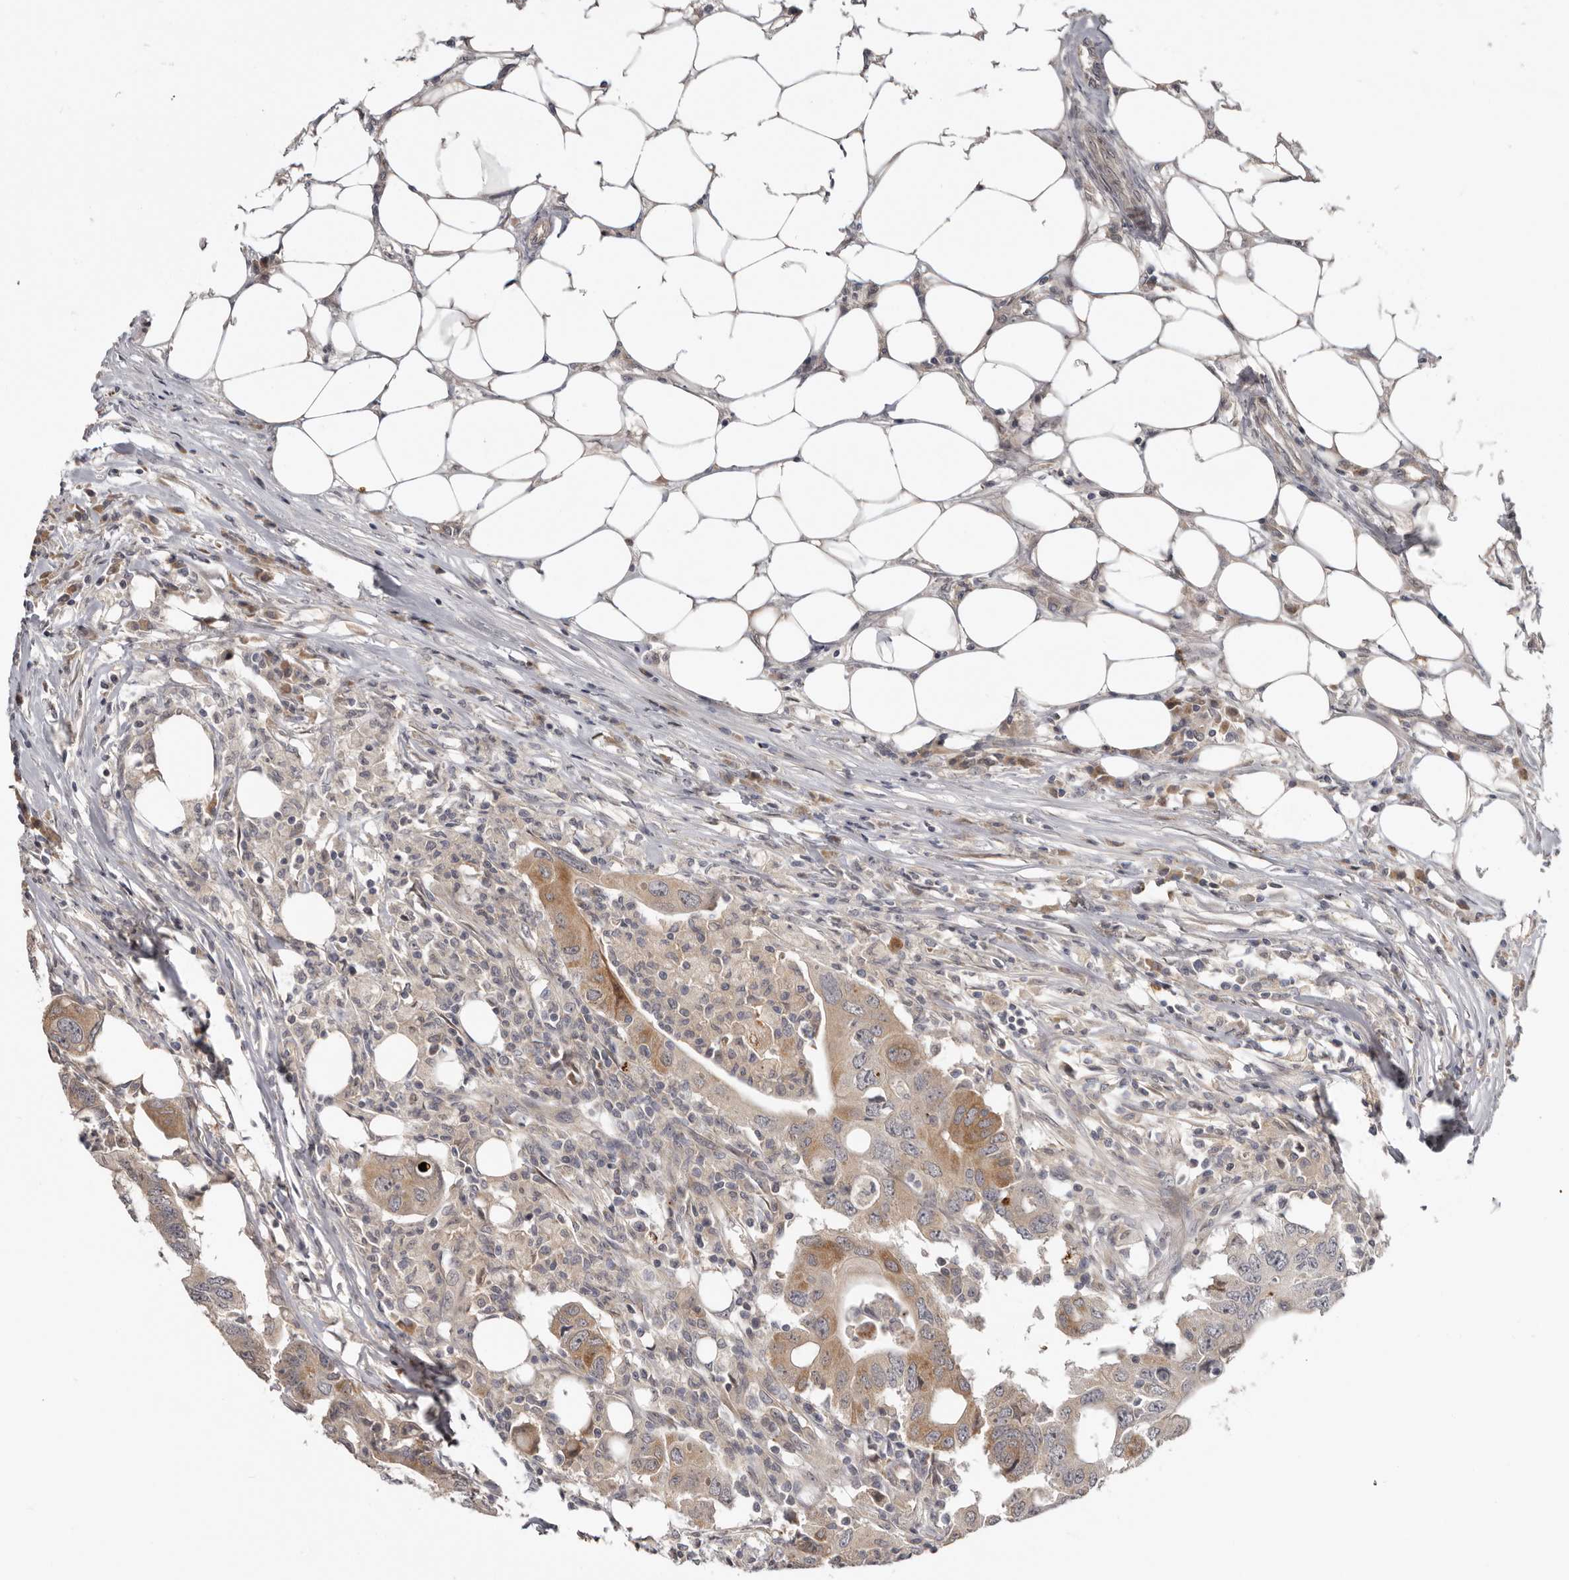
{"staining": {"intensity": "moderate", "quantity": "<25%", "location": "cytoplasmic/membranous"}, "tissue": "colorectal cancer", "cell_type": "Tumor cells", "image_type": "cancer", "snomed": [{"axis": "morphology", "description": "Adenocarcinoma, NOS"}, {"axis": "topography", "description": "Colon"}], "caption": "Immunohistochemical staining of human colorectal cancer shows low levels of moderate cytoplasmic/membranous protein positivity in about <25% of tumor cells.", "gene": "BAD", "patient": {"sex": "male", "age": 71}}